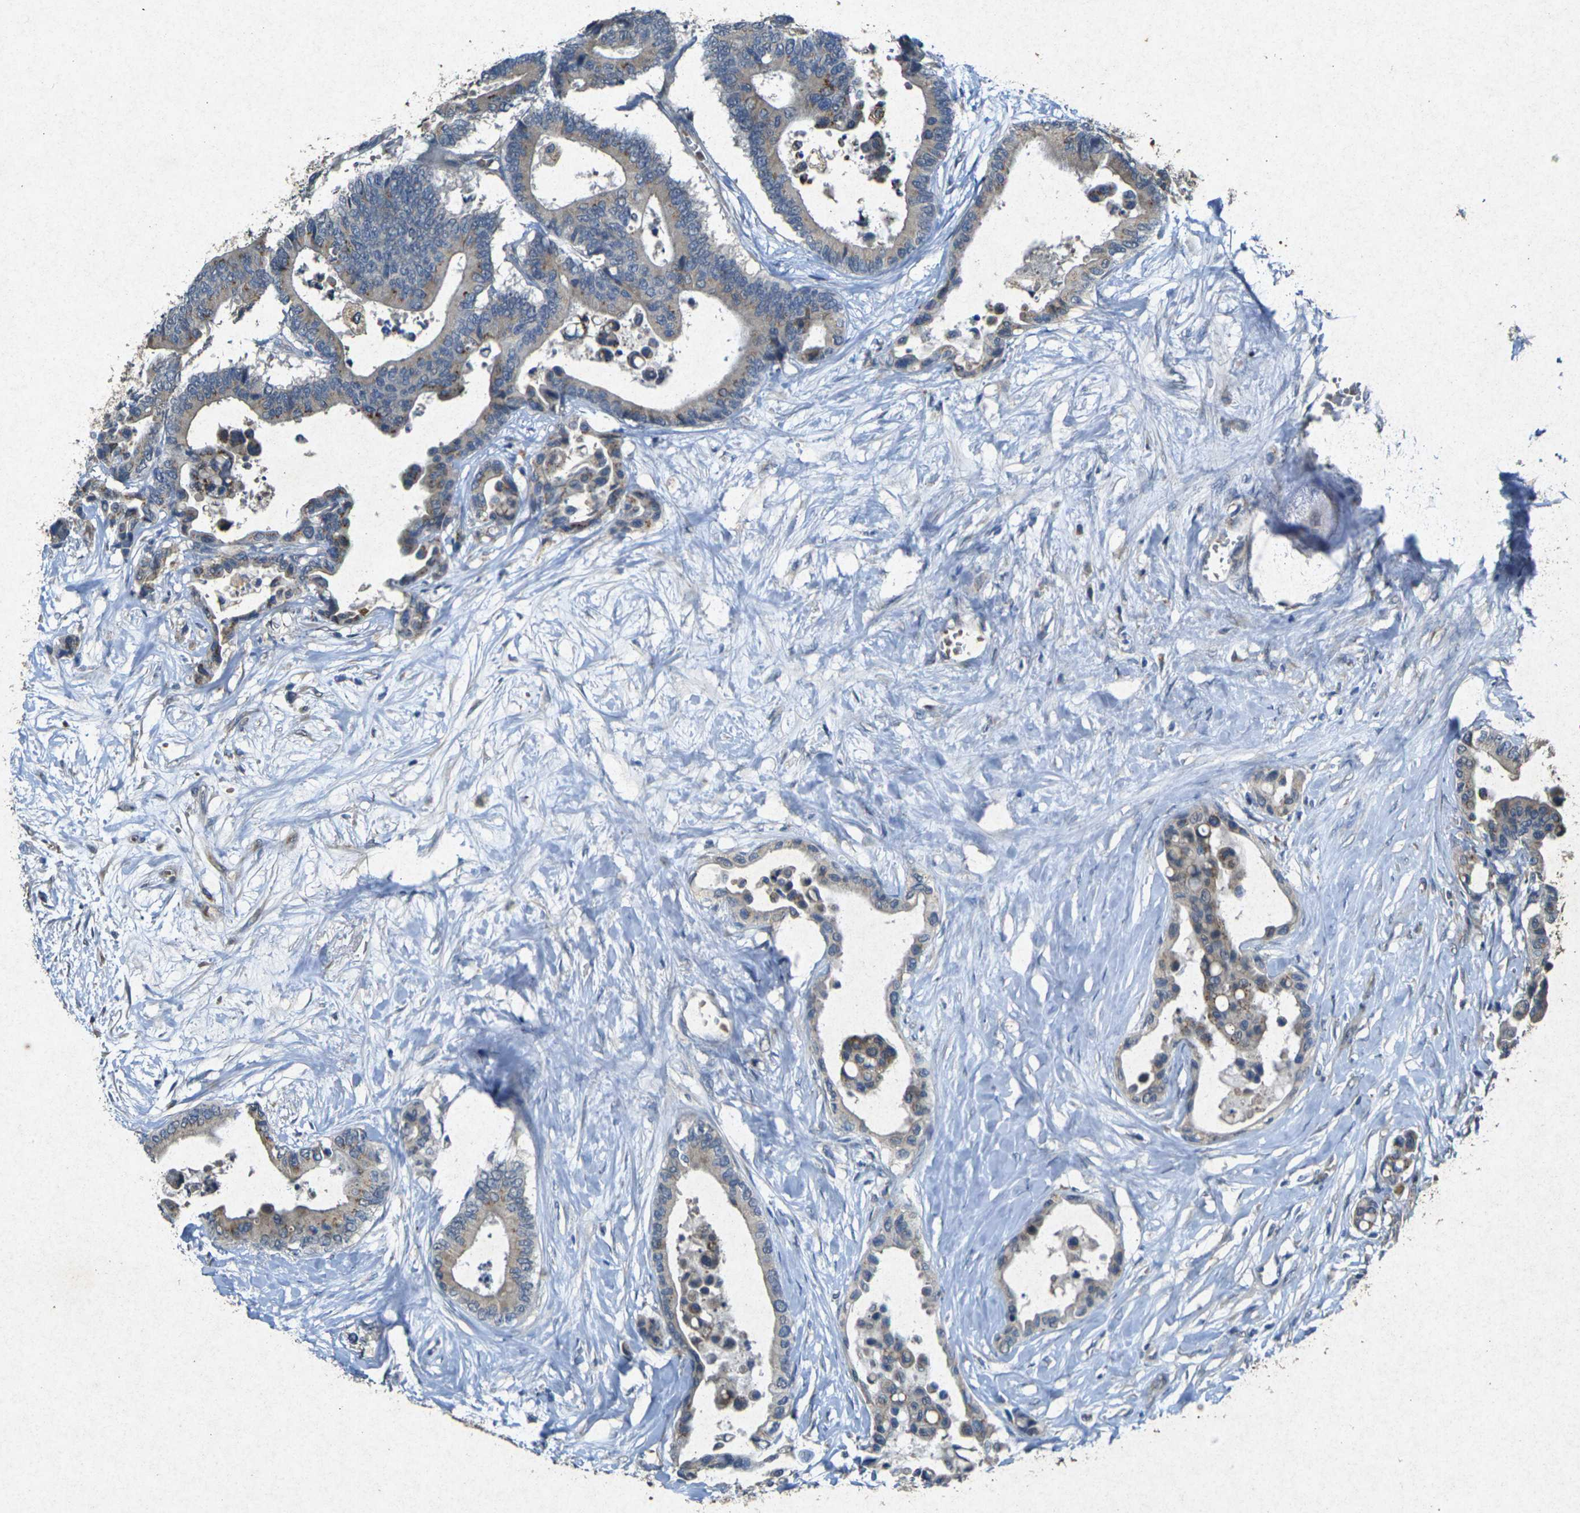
{"staining": {"intensity": "moderate", "quantity": ">75%", "location": "cytoplasmic/membranous"}, "tissue": "colorectal cancer", "cell_type": "Tumor cells", "image_type": "cancer", "snomed": [{"axis": "morphology", "description": "Normal tissue, NOS"}, {"axis": "morphology", "description": "Adenocarcinoma, NOS"}, {"axis": "topography", "description": "Colon"}], "caption": "About >75% of tumor cells in human colorectal adenocarcinoma reveal moderate cytoplasmic/membranous protein expression as visualized by brown immunohistochemical staining.", "gene": "RGMA", "patient": {"sex": "male", "age": 82}}